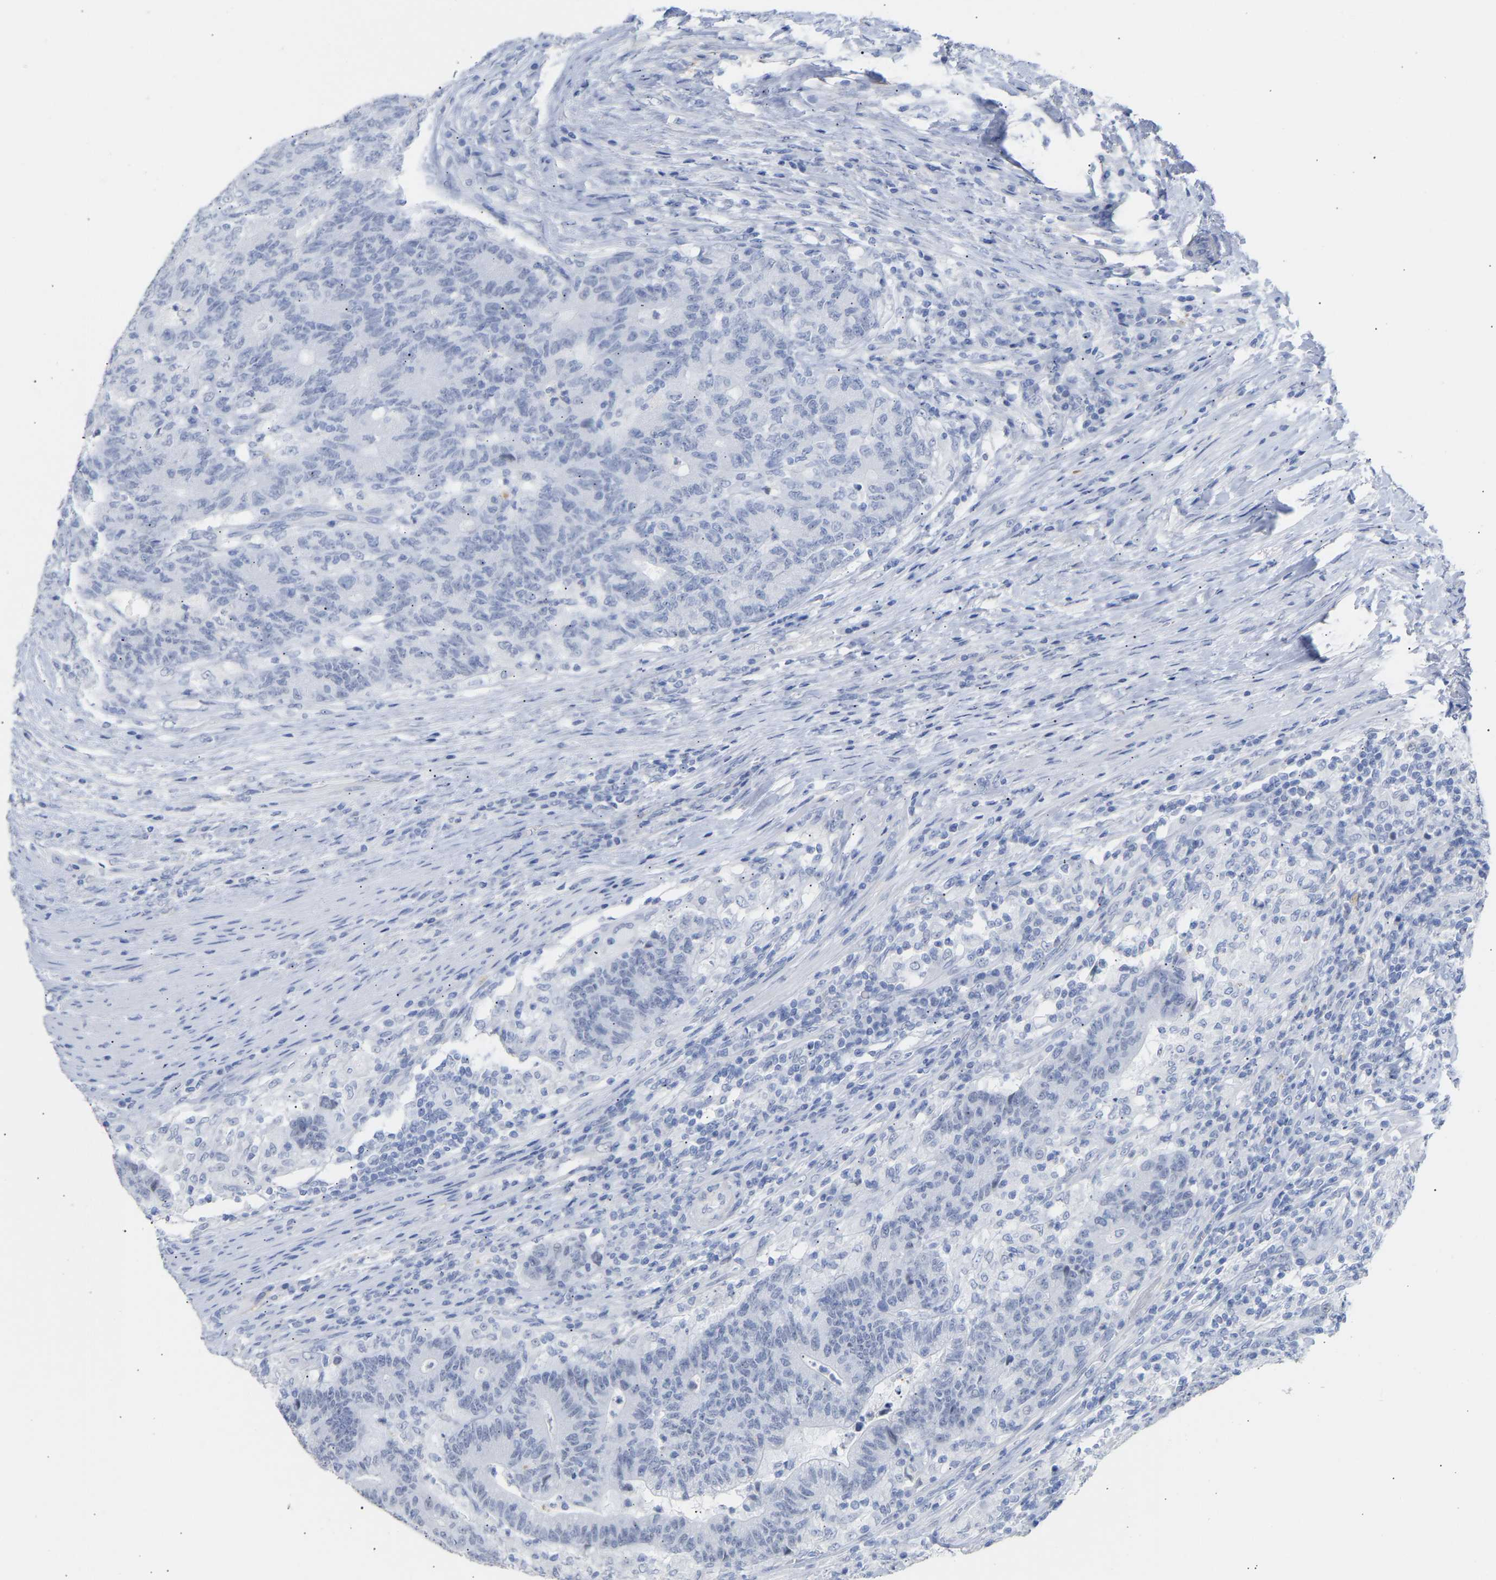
{"staining": {"intensity": "negative", "quantity": "none", "location": "none"}, "tissue": "colorectal cancer", "cell_type": "Tumor cells", "image_type": "cancer", "snomed": [{"axis": "morphology", "description": "Normal tissue, NOS"}, {"axis": "morphology", "description": "Adenocarcinoma, NOS"}, {"axis": "topography", "description": "Colon"}], "caption": "A histopathology image of human colorectal adenocarcinoma is negative for staining in tumor cells.", "gene": "AMPH", "patient": {"sex": "female", "age": 75}}